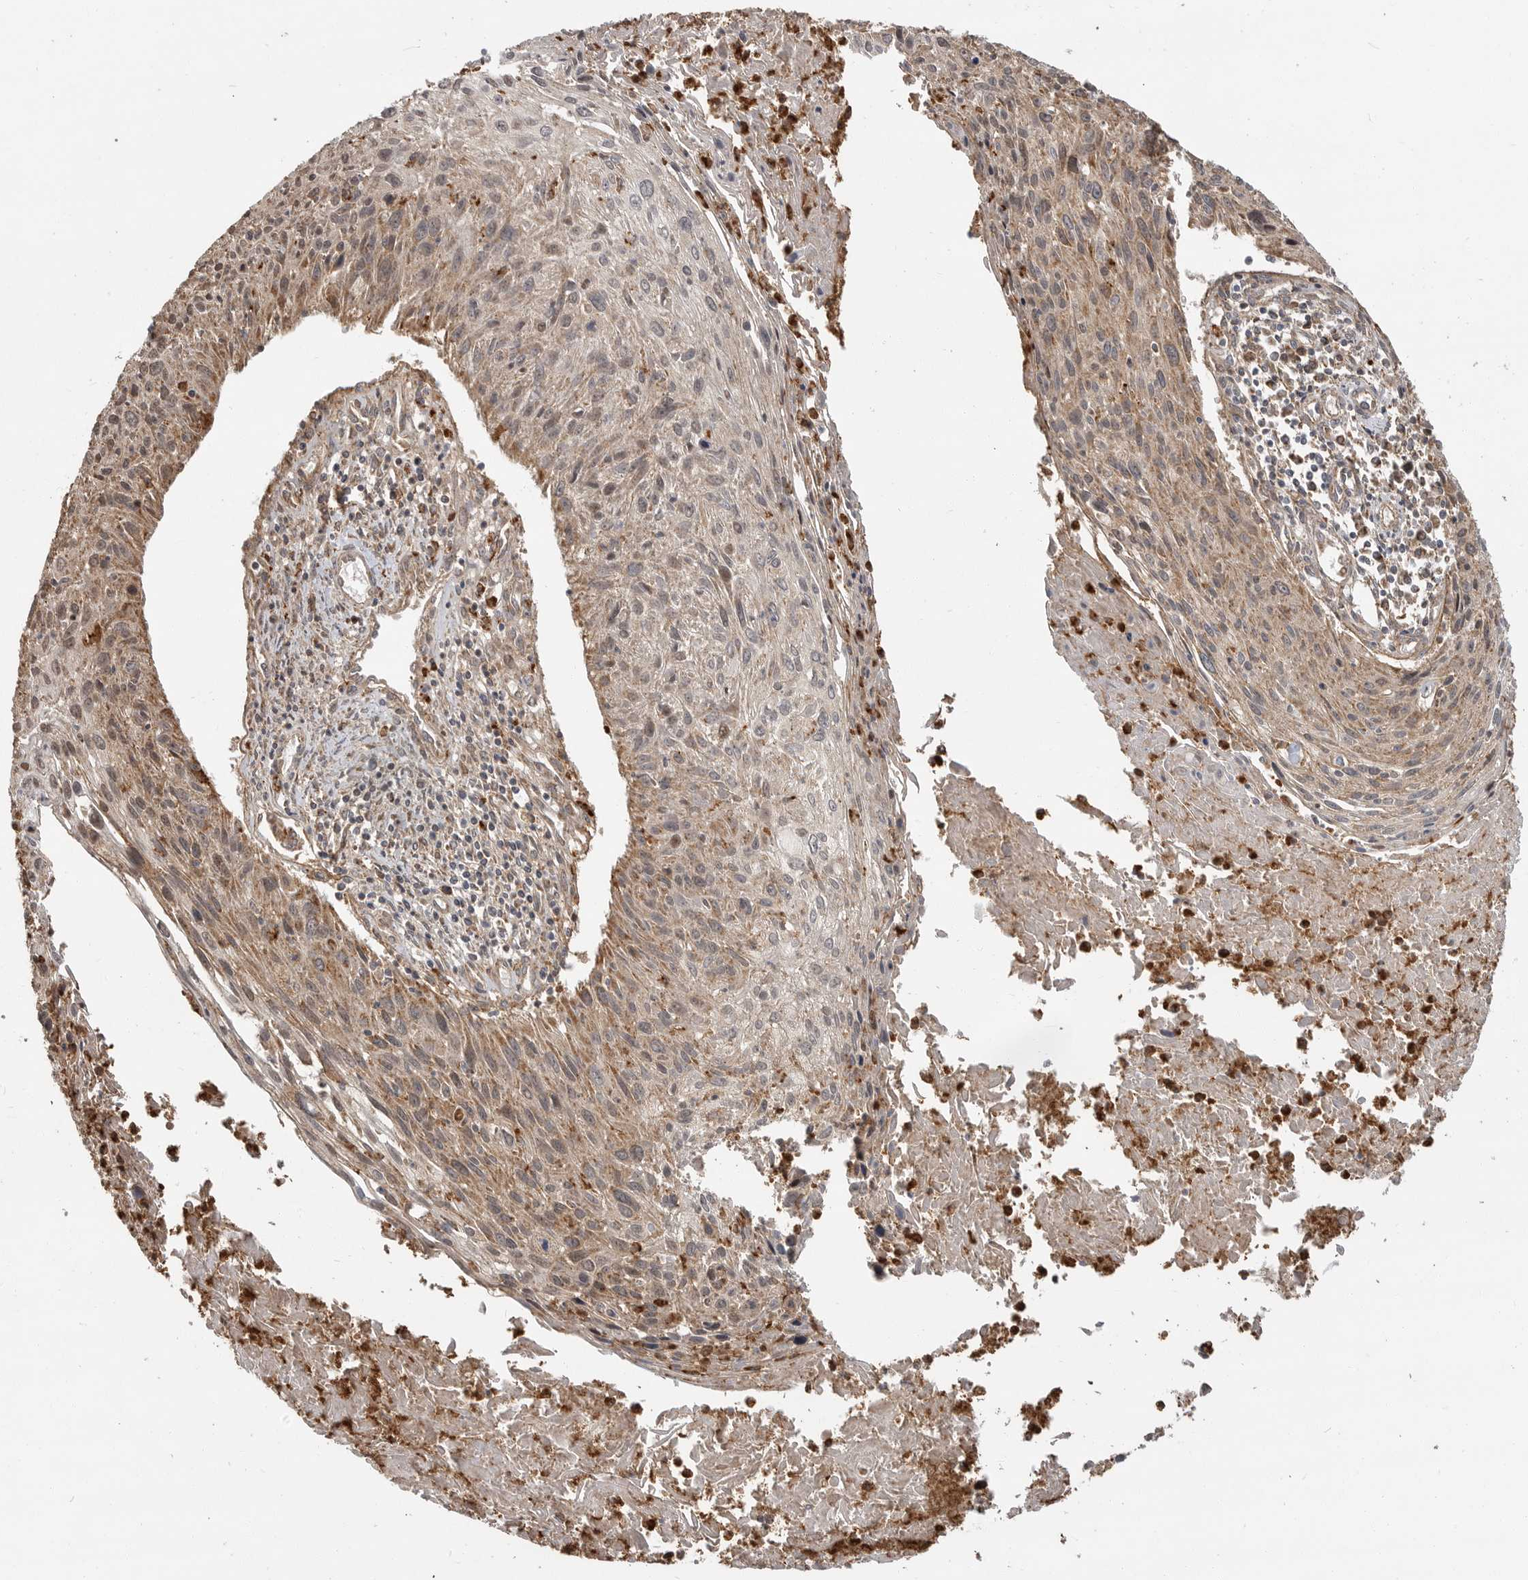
{"staining": {"intensity": "moderate", "quantity": ">75%", "location": "cytoplasmic/membranous"}, "tissue": "cervical cancer", "cell_type": "Tumor cells", "image_type": "cancer", "snomed": [{"axis": "morphology", "description": "Squamous cell carcinoma, NOS"}, {"axis": "topography", "description": "Cervix"}], "caption": "DAB (3,3'-diaminobenzidine) immunohistochemical staining of squamous cell carcinoma (cervical) displays moderate cytoplasmic/membranous protein staining in approximately >75% of tumor cells.", "gene": "GCNT2", "patient": {"sex": "female", "age": 51}}